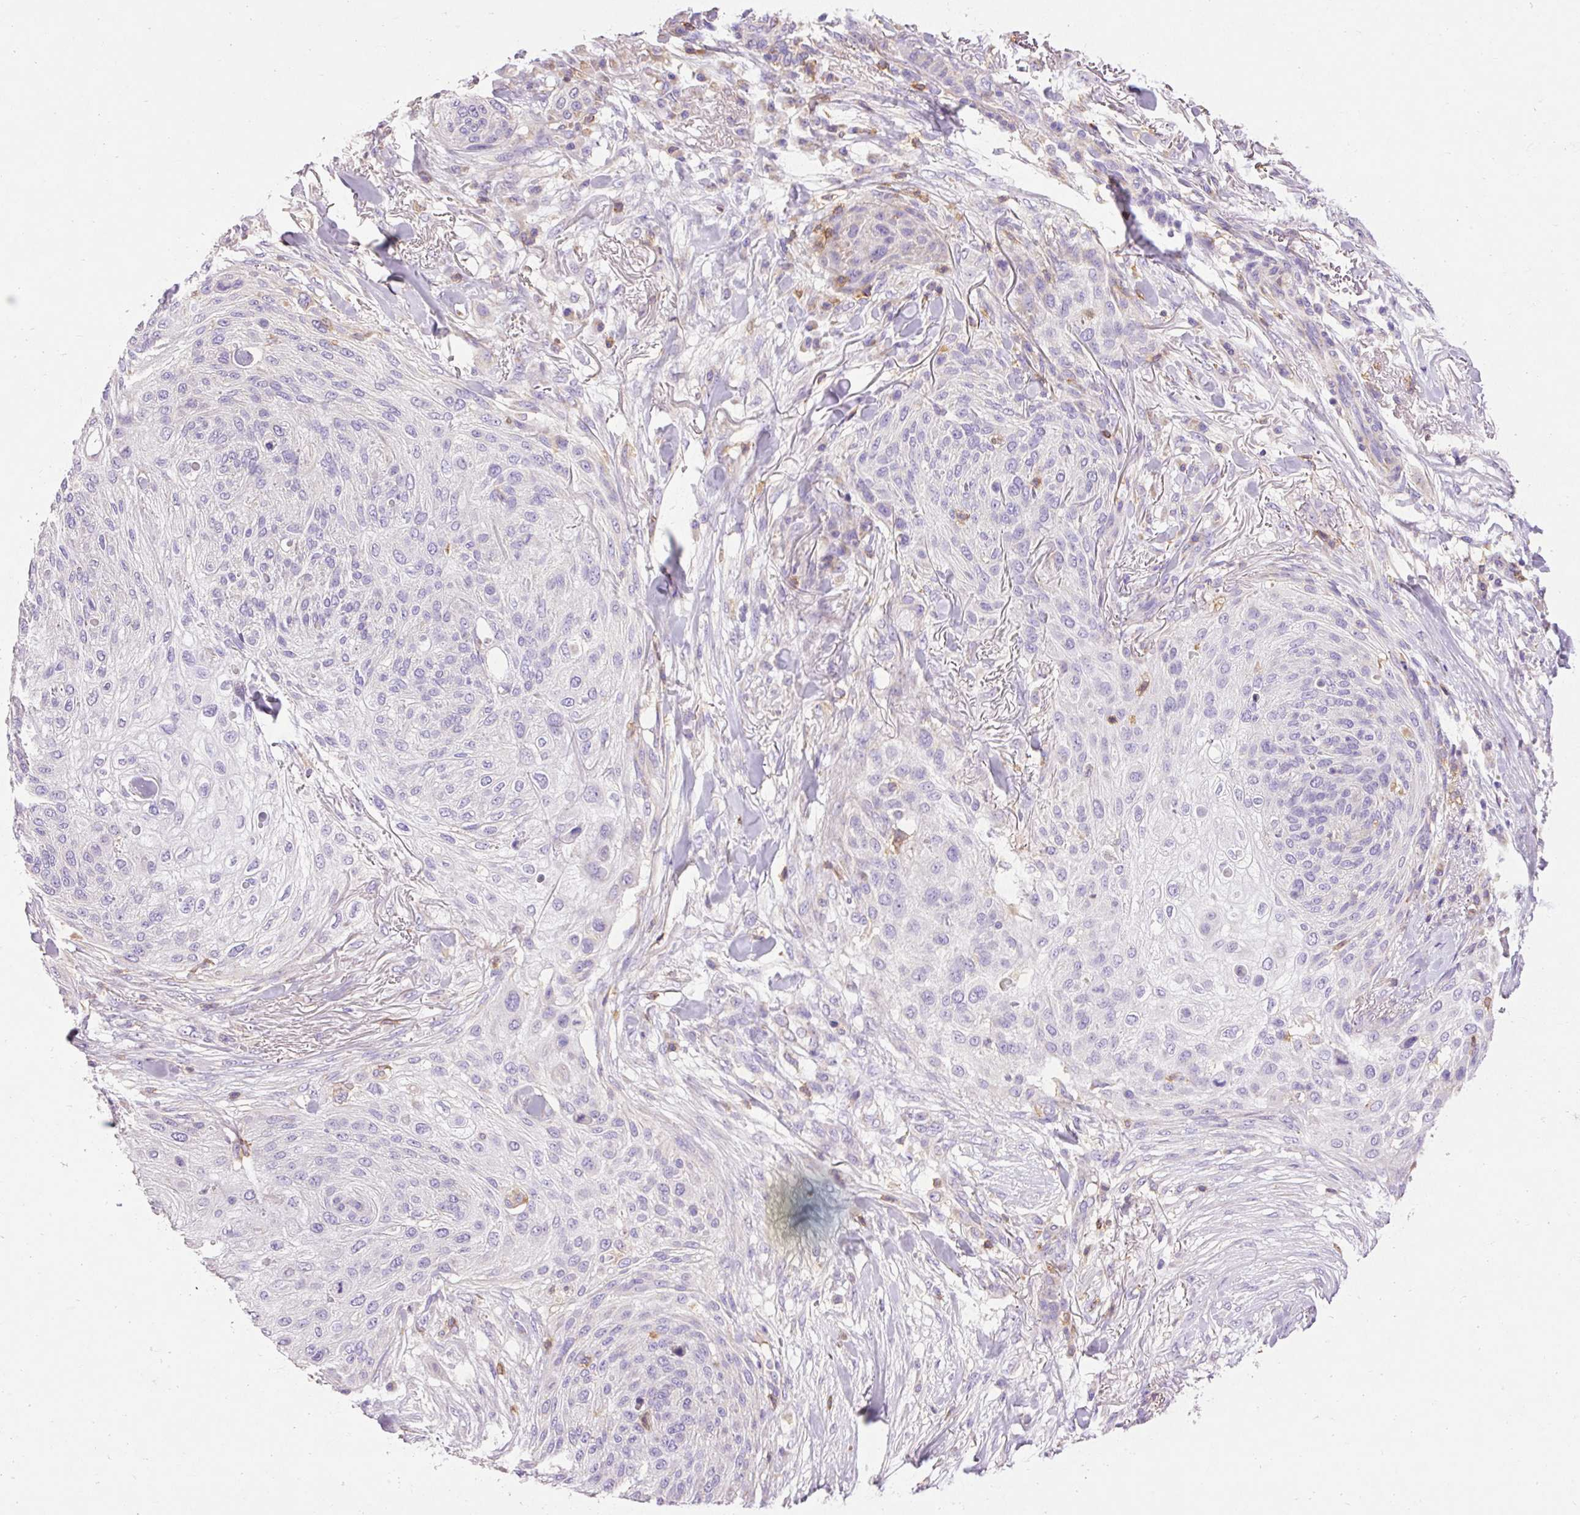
{"staining": {"intensity": "negative", "quantity": "none", "location": "none"}, "tissue": "skin cancer", "cell_type": "Tumor cells", "image_type": "cancer", "snomed": [{"axis": "morphology", "description": "Squamous cell carcinoma, NOS"}, {"axis": "topography", "description": "Skin"}], "caption": "This is an immunohistochemistry (IHC) photomicrograph of human squamous cell carcinoma (skin). There is no staining in tumor cells.", "gene": "IMMT", "patient": {"sex": "female", "age": 87}}